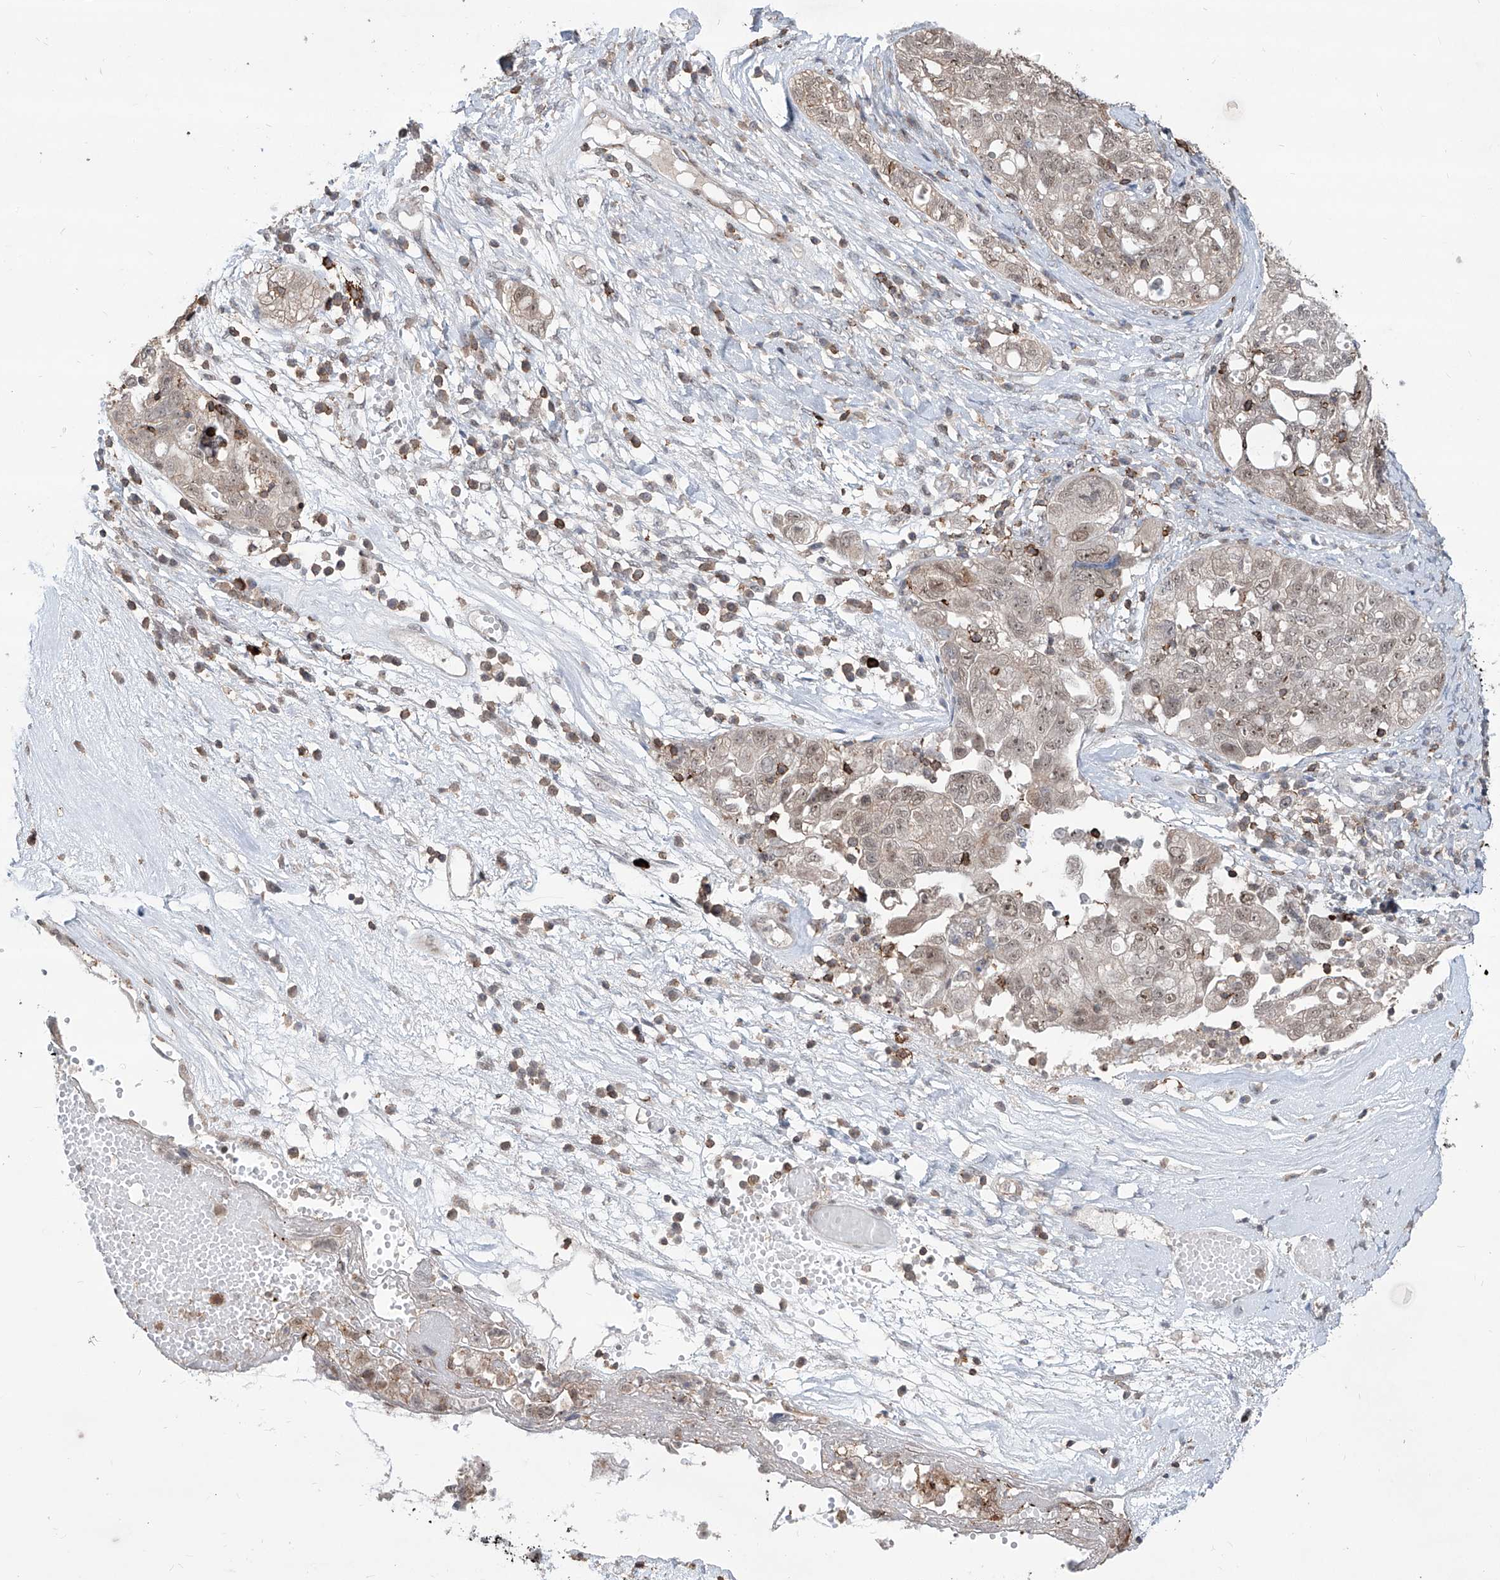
{"staining": {"intensity": "weak", "quantity": "25%-75%", "location": "cytoplasmic/membranous,nuclear"}, "tissue": "ovarian cancer", "cell_type": "Tumor cells", "image_type": "cancer", "snomed": [{"axis": "morphology", "description": "Carcinoma, NOS"}, {"axis": "morphology", "description": "Cystadenocarcinoma, serous, NOS"}, {"axis": "topography", "description": "Ovary"}], "caption": "This is a photomicrograph of IHC staining of ovarian cancer (serous cystadenocarcinoma), which shows weak expression in the cytoplasmic/membranous and nuclear of tumor cells.", "gene": "ZBTB48", "patient": {"sex": "female", "age": 69}}